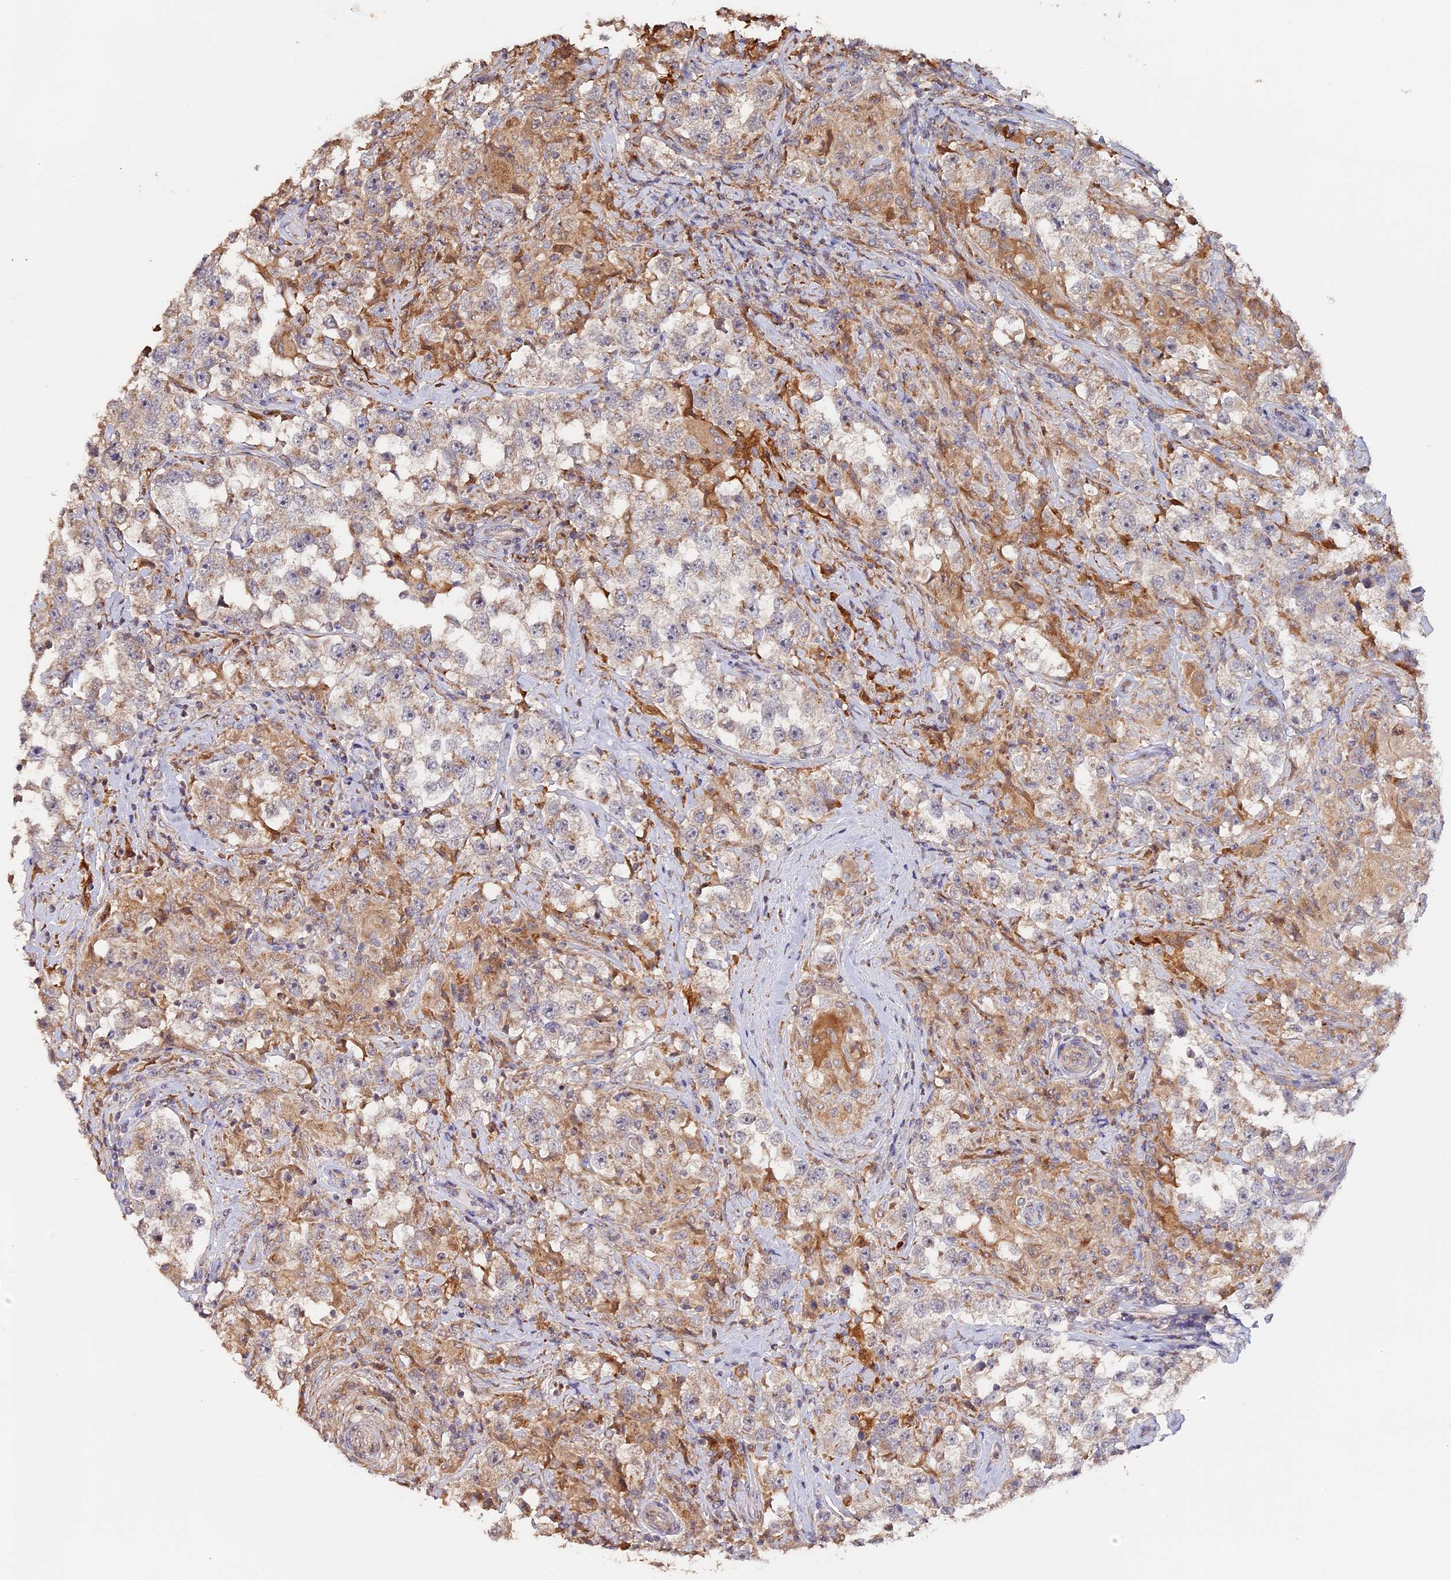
{"staining": {"intensity": "weak", "quantity": "25%-75%", "location": "cytoplasmic/membranous"}, "tissue": "testis cancer", "cell_type": "Tumor cells", "image_type": "cancer", "snomed": [{"axis": "morphology", "description": "Seminoma, NOS"}, {"axis": "topography", "description": "Testis"}], "caption": "Protein staining demonstrates weak cytoplasmic/membranous expression in approximately 25%-75% of tumor cells in testis cancer. The staining is performed using DAB brown chromogen to label protein expression. The nuclei are counter-stained blue using hematoxylin.", "gene": "TANGO6", "patient": {"sex": "male", "age": 46}}